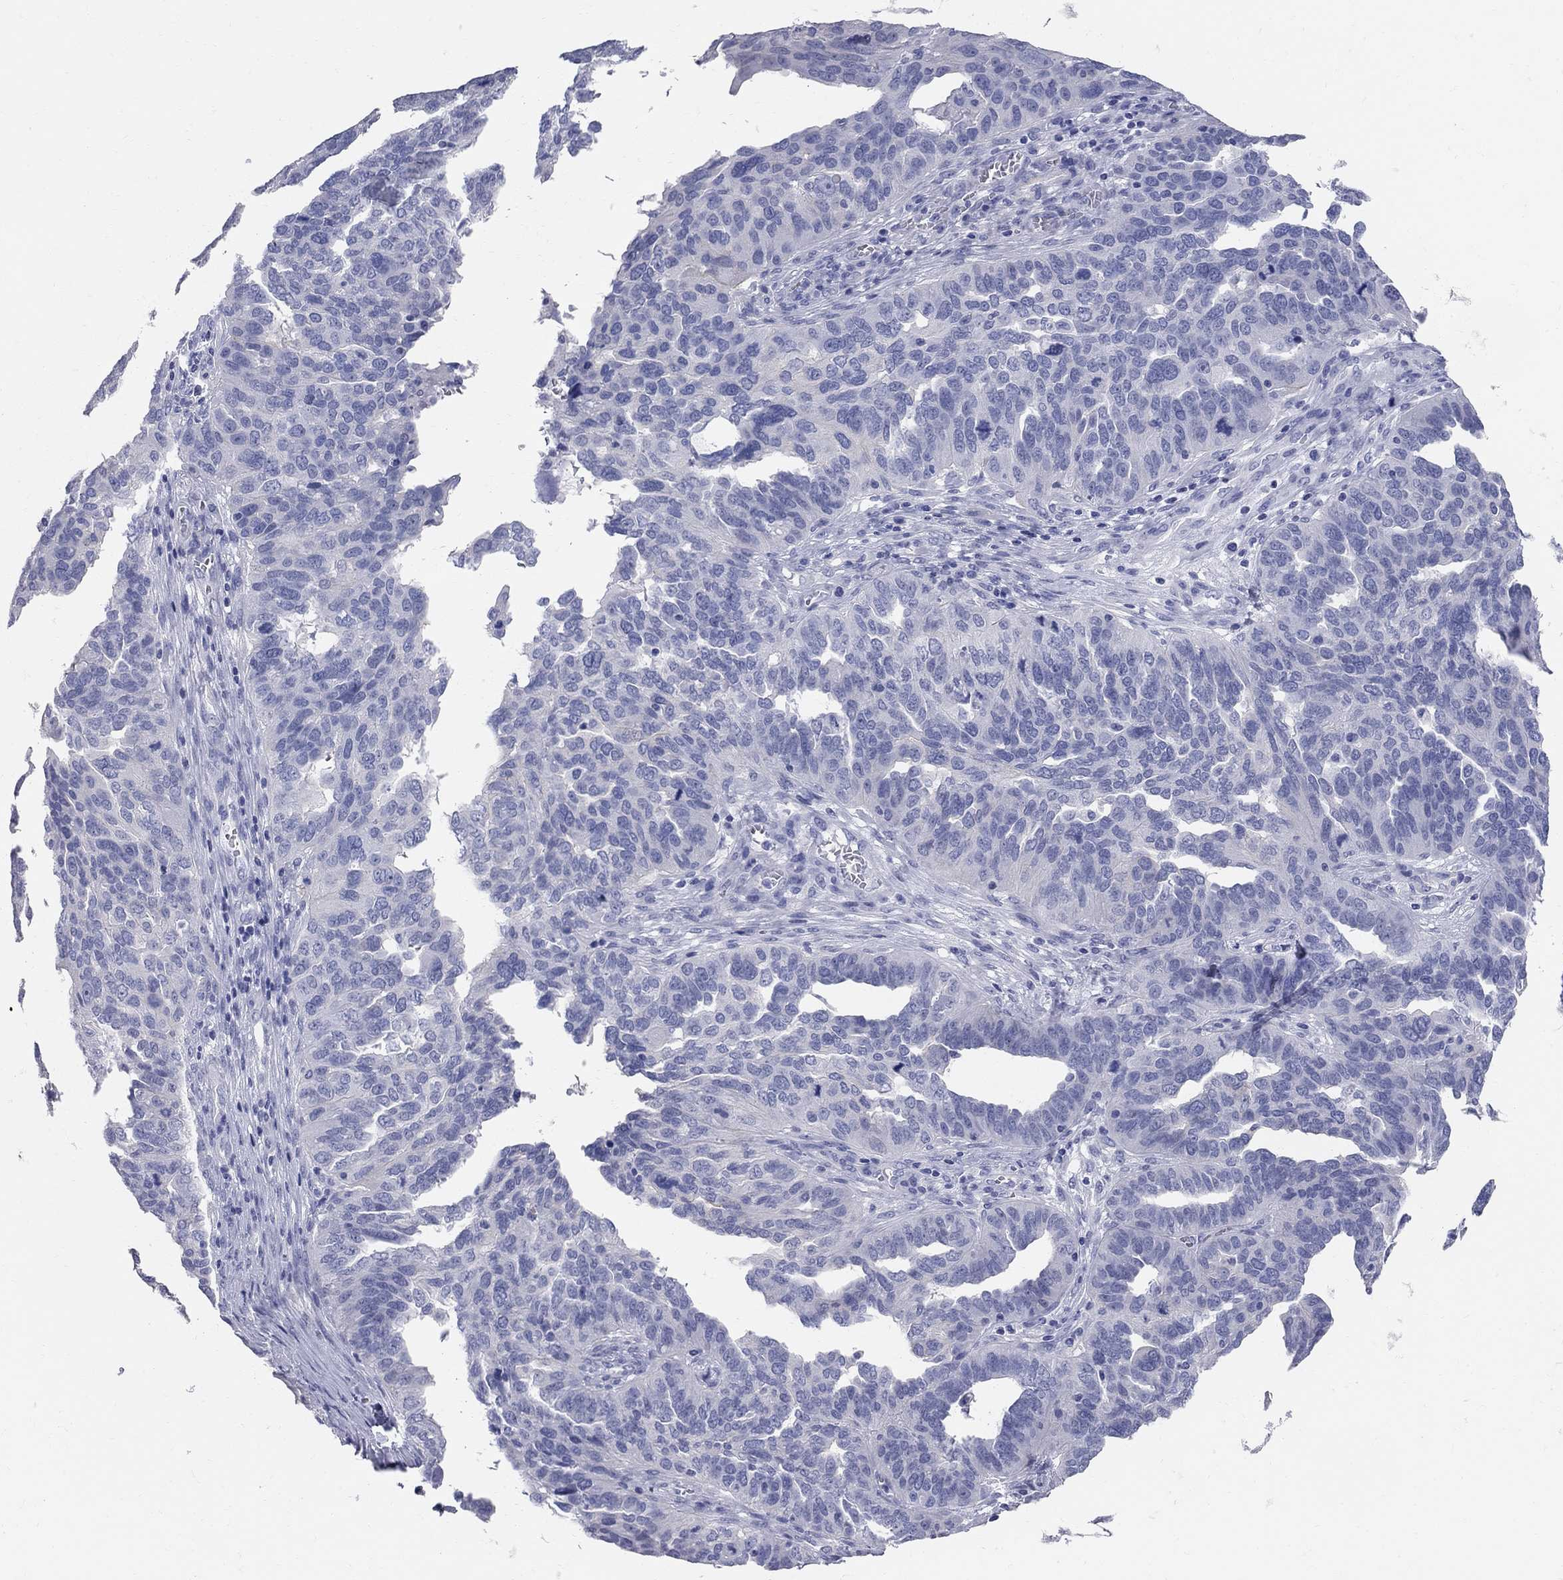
{"staining": {"intensity": "negative", "quantity": "none", "location": "none"}, "tissue": "ovarian cancer", "cell_type": "Tumor cells", "image_type": "cancer", "snomed": [{"axis": "morphology", "description": "Carcinoma, endometroid"}, {"axis": "topography", "description": "Soft tissue"}, {"axis": "topography", "description": "Ovary"}], "caption": "An immunohistochemistry (IHC) image of ovarian cancer (endometroid carcinoma) is shown. There is no staining in tumor cells of ovarian cancer (endometroid carcinoma).", "gene": "AOX1", "patient": {"sex": "female", "age": 52}}